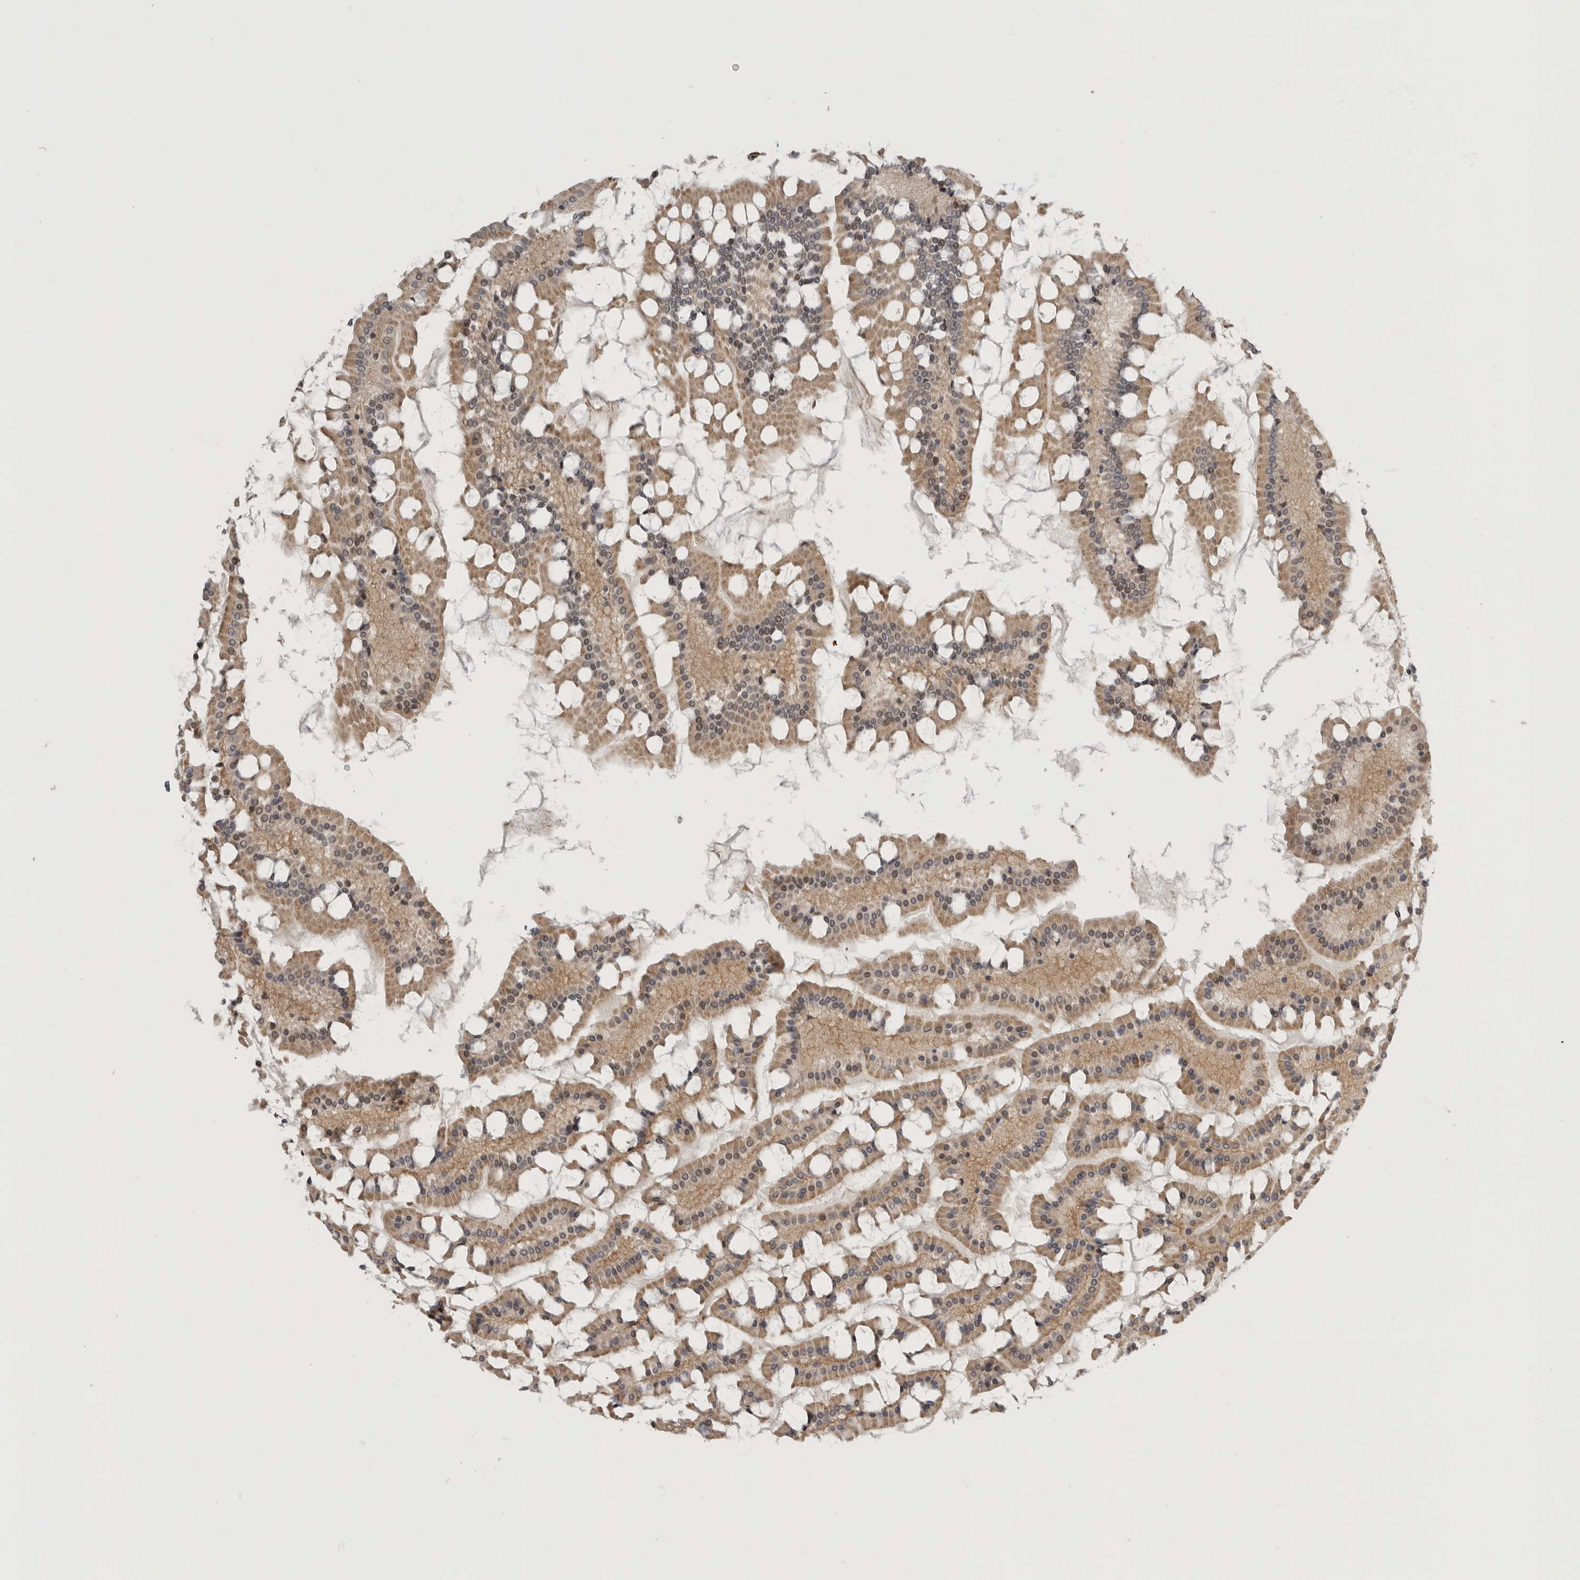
{"staining": {"intensity": "moderate", "quantity": ">75%", "location": "cytoplasmic/membranous"}, "tissue": "small intestine", "cell_type": "Glandular cells", "image_type": "normal", "snomed": [{"axis": "morphology", "description": "Normal tissue, NOS"}, {"axis": "topography", "description": "Small intestine"}], "caption": "Immunohistochemical staining of benign human small intestine displays >75% levels of moderate cytoplasmic/membranous protein positivity in about >75% of glandular cells. (Brightfield microscopy of DAB IHC at high magnification).", "gene": "CUEDC1", "patient": {"sex": "male", "age": 41}}